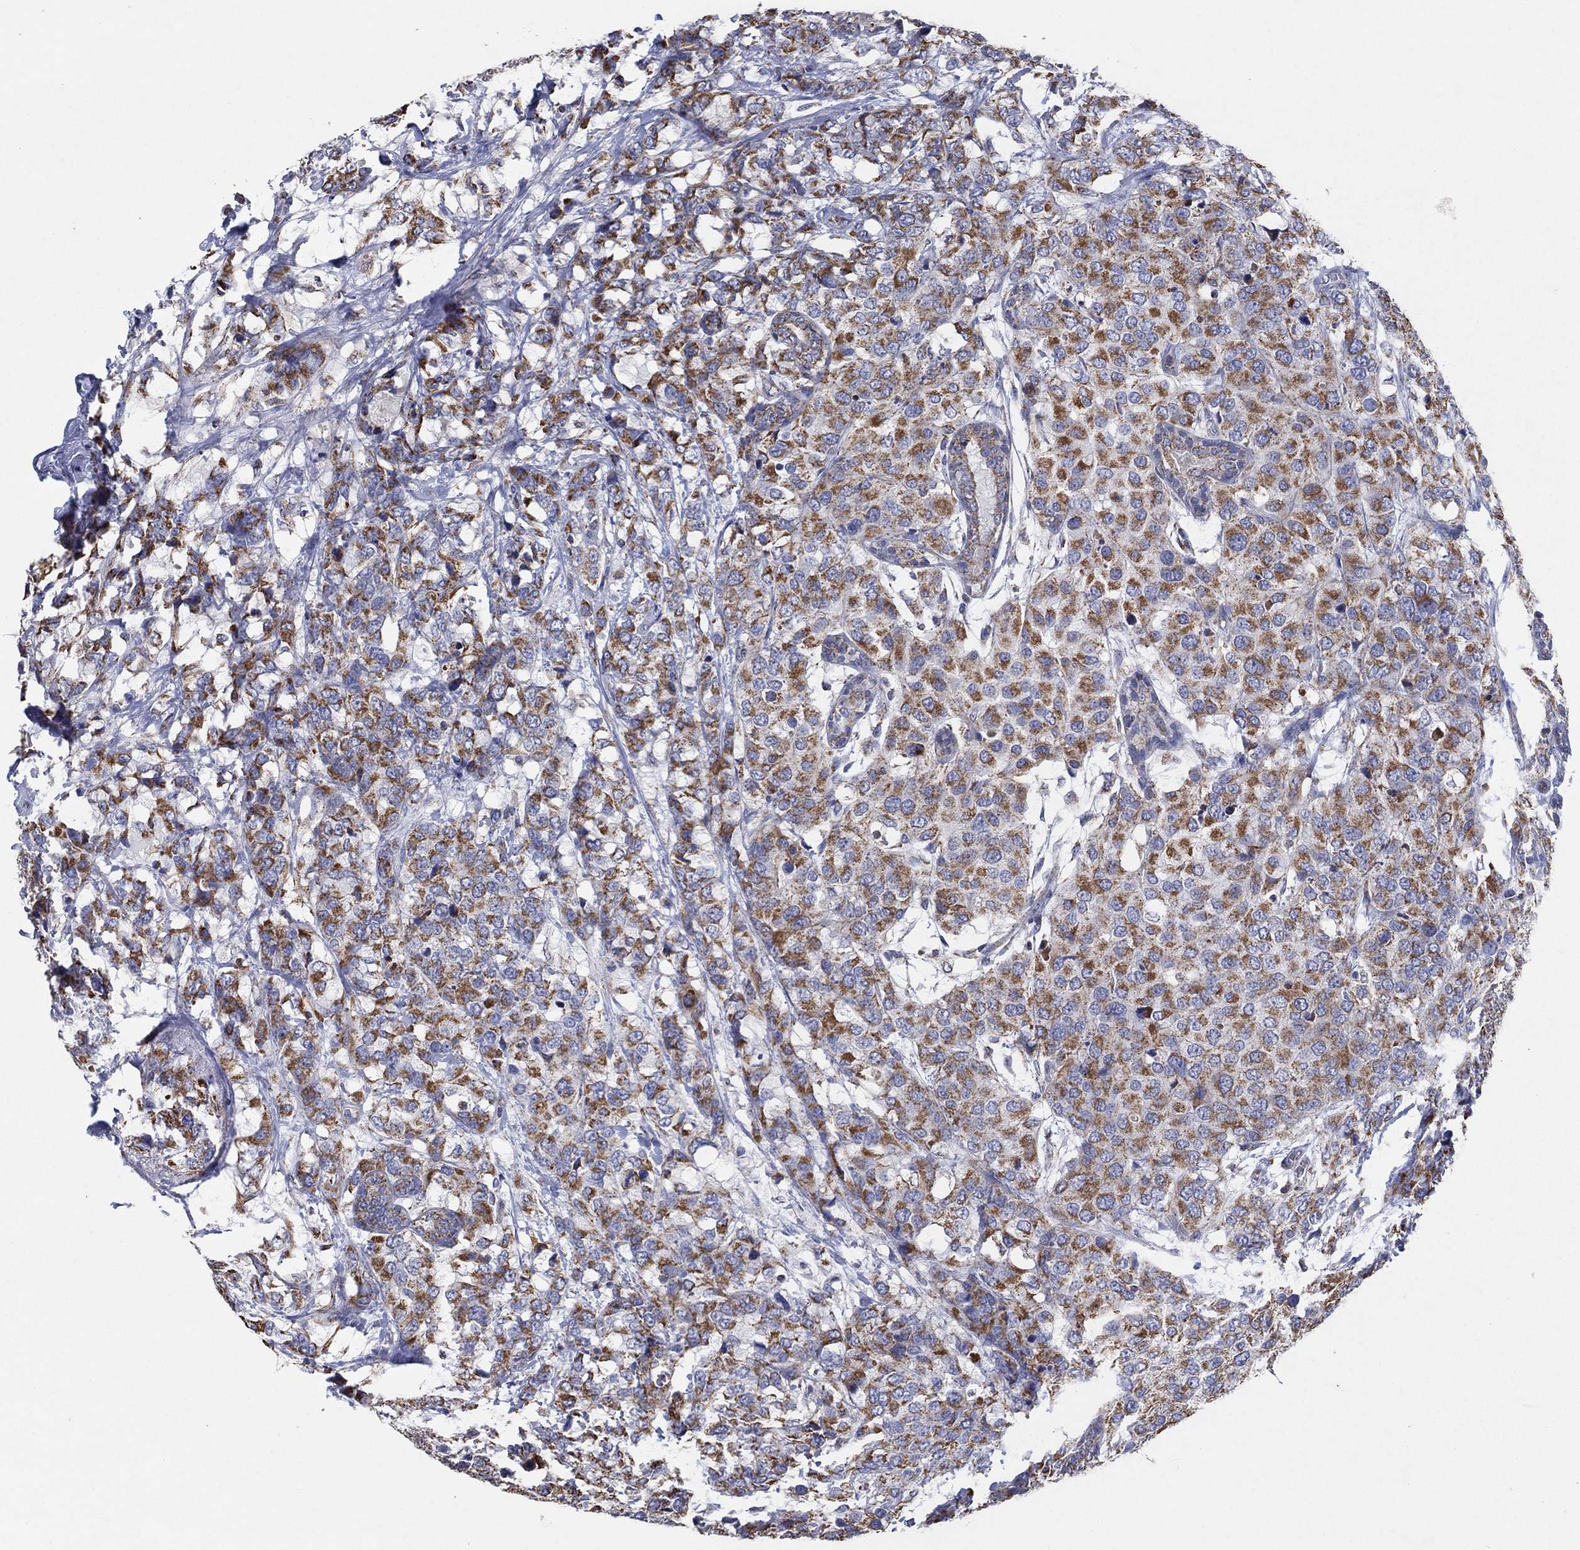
{"staining": {"intensity": "strong", "quantity": ">75%", "location": "cytoplasmic/membranous"}, "tissue": "breast cancer", "cell_type": "Tumor cells", "image_type": "cancer", "snomed": [{"axis": "morphology", "description": "Lobular carcinoma"}, {"axis": "topography", "description": "Breast"}], "caption": "Immunohistochemical staining of breast lobular carcinoma demonstrates high levels of strong cytoplasmic/membranous expression in about >75% of tumor cells.", "gene": "C9orf85", "patient": {"sex": "female", "age": 59}}